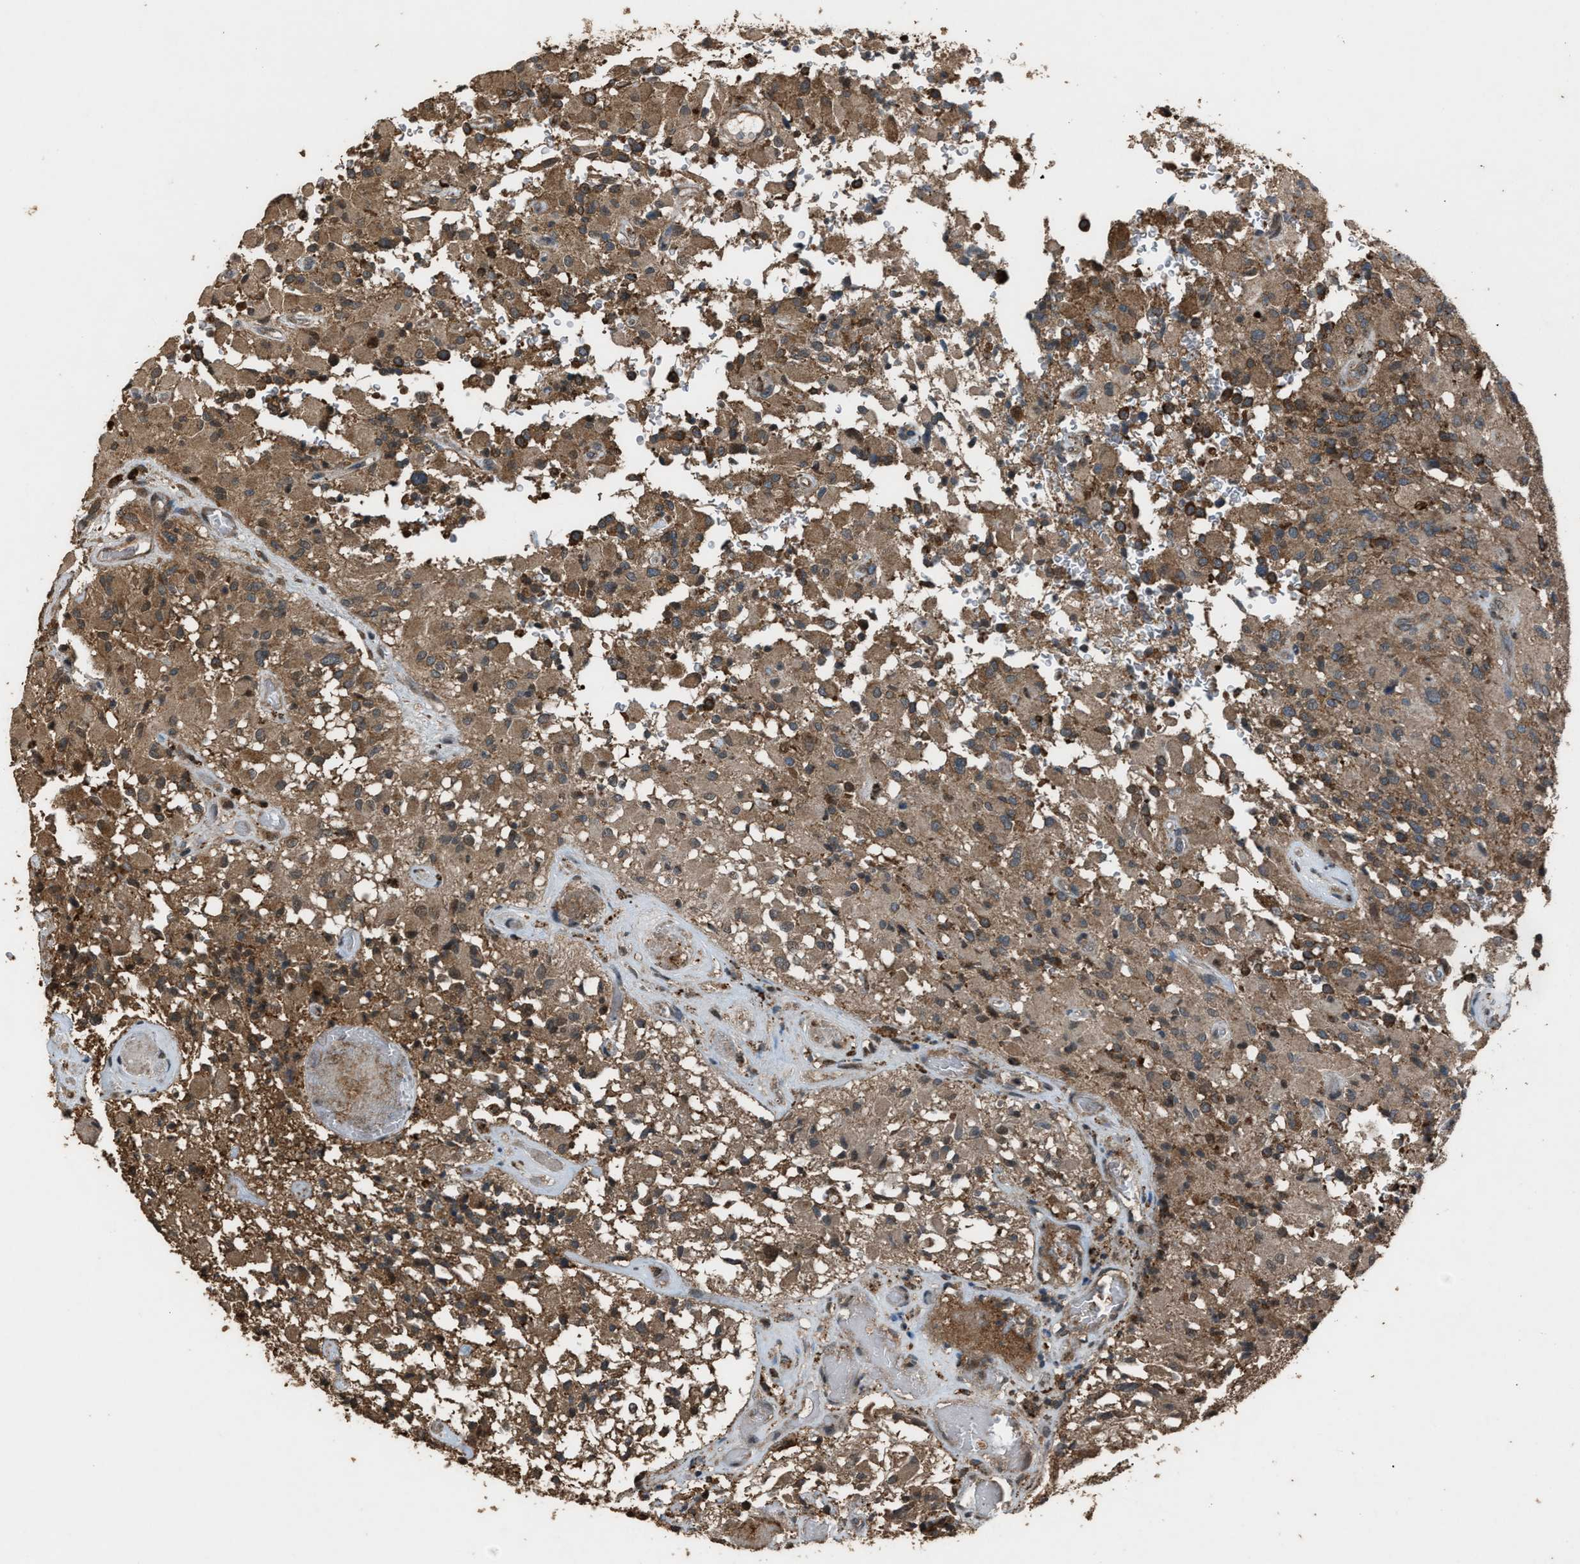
{"staining": {"intensity": "moderate", "quantity": ">75%", "location": "cytoplasmic/membranous"}, "tissue": "glioma", "cell_type": "Tumor cells", "image_type": "cancer", "snomed": [{"axis": "morphology", "description": "Glioma, malignant, High grade"}, {"axis": "topography", "description": "Brain"}], "caption": "Human malignant glioma (high-grade) stained with a protein marker reveals moderate staining in tumor cells.", "gene": "PSMD1", "patient": {"sex": "male", "age": 71}}